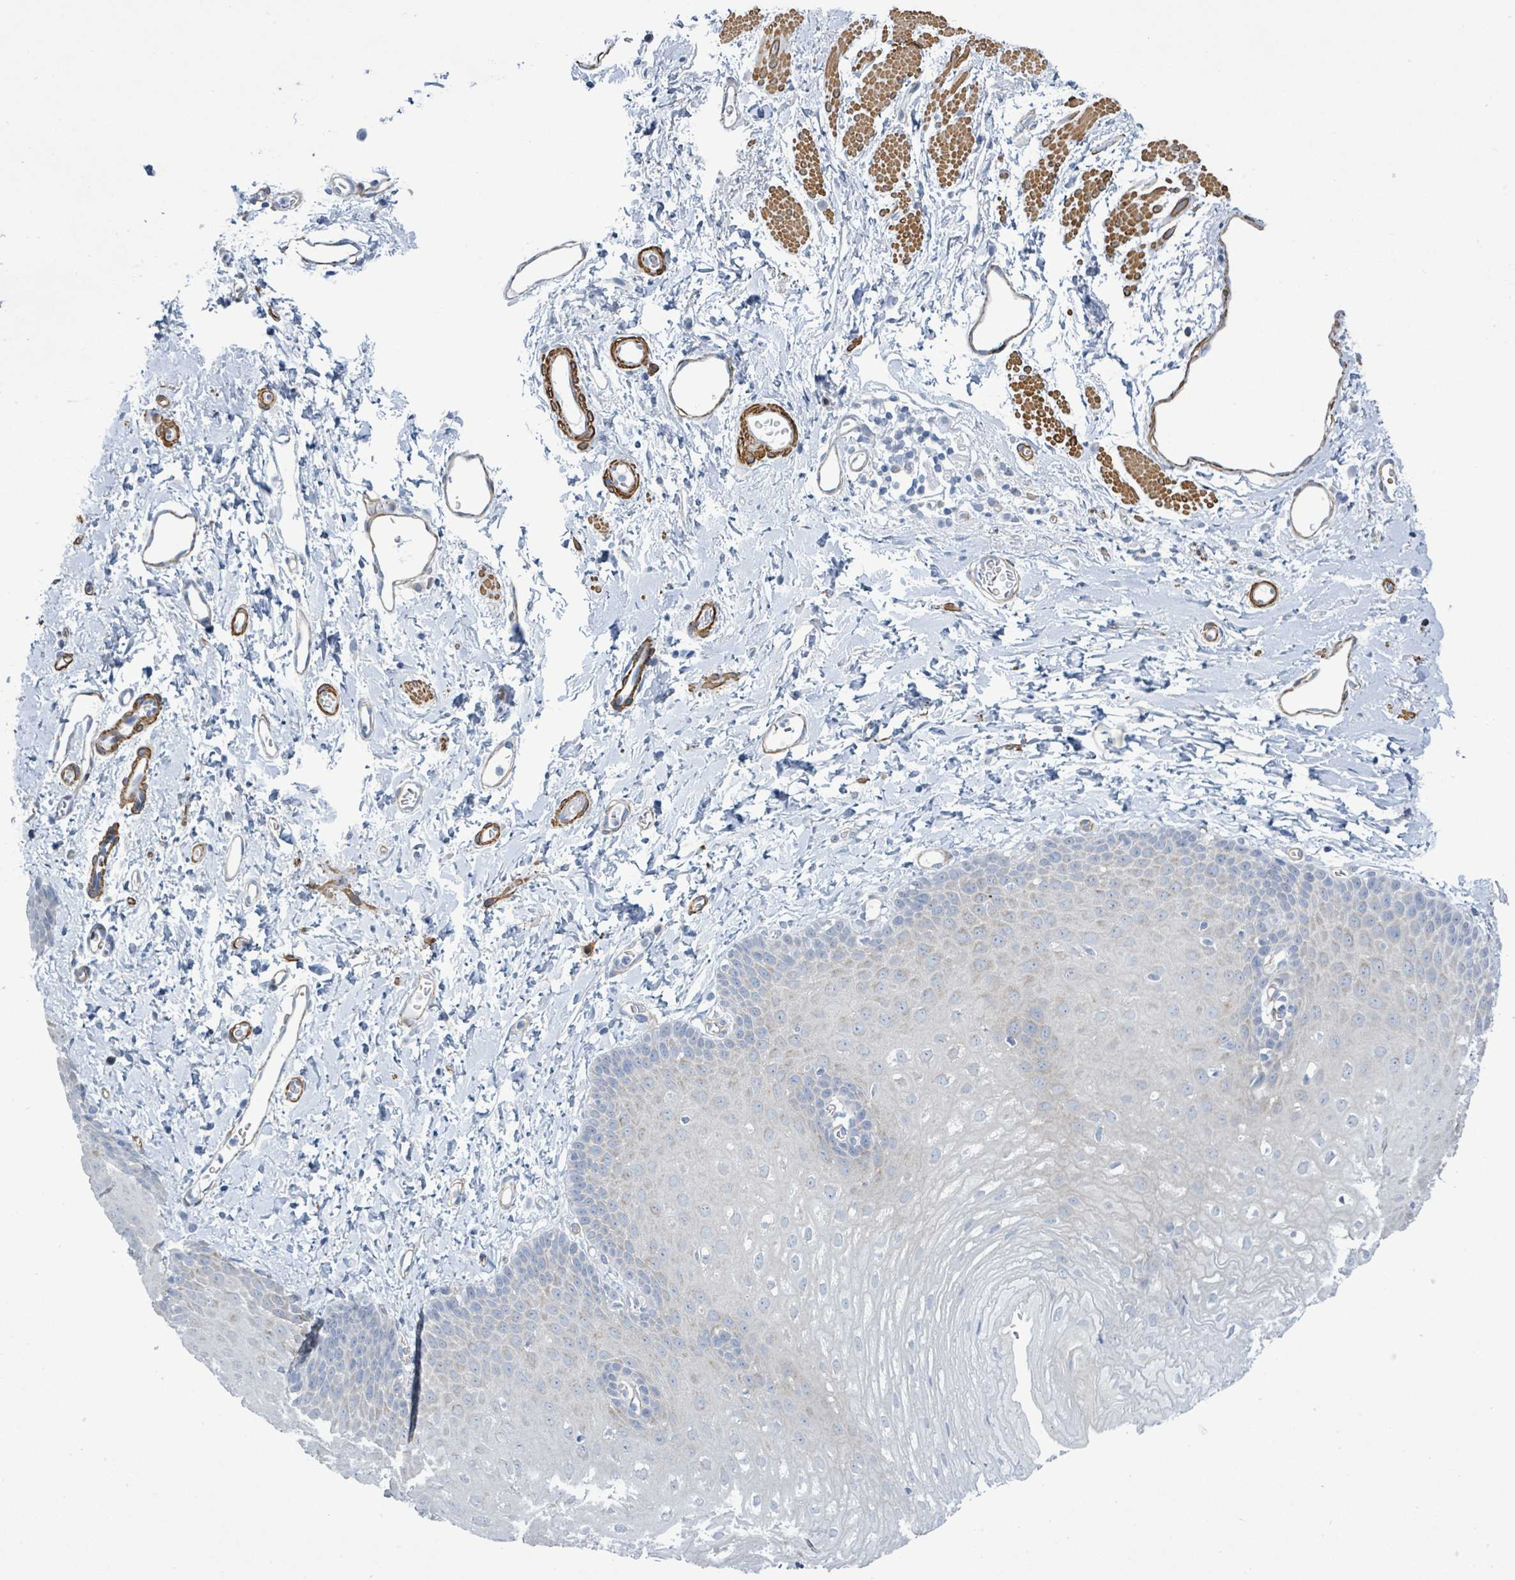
{"staining": {"intensity": "negative", "quantity": "none", "location": "none"}, "tissue": "esophagus", "cell_type": "Squamous epithelial cells", "image_type": "normal", "snomed": [{"axis": "morphology", "description": "Normal tissue, NOS"}, {"axis": "topography", "description": "Esophagus"}], "caption": "High power microscopy micrograph of an IHC image of benign esophagus, revealing no significant expression in squamous epithelial cells. The staining is performed using DAB brown chromogen with nuclei counter-stained in using hematoxylin.", "gene": "DMRTC1B", "patient": {"sex": "male", "age": 70}}